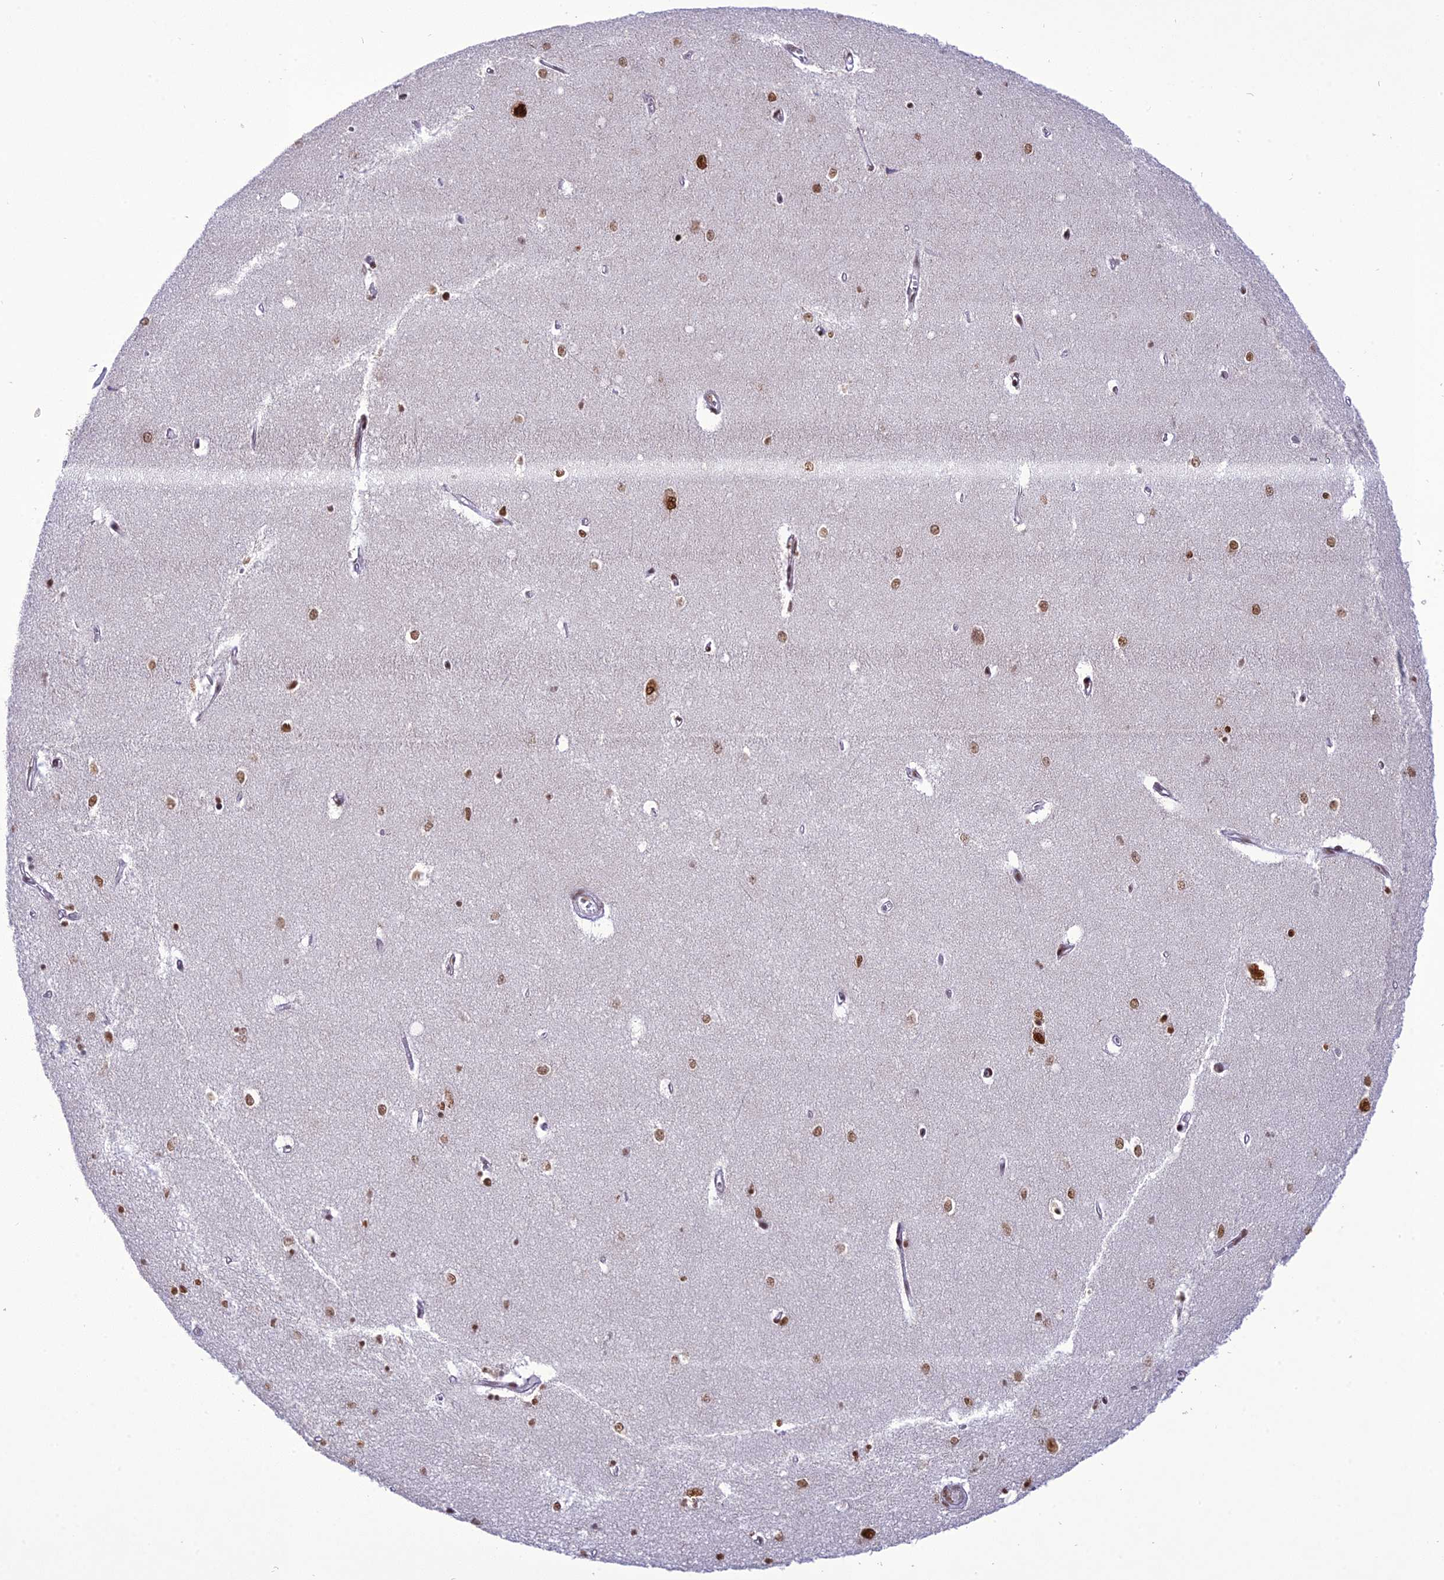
{"staining": {"intensity": "moderate", "quantity": "<25%", "location": "nuclear"}, "tissue": "hippocampus", "cell_type": "Glial cells", "image_type": "normal", "snomed": [{"axis": "morphology", "description": "Normal tissue, NOS"}, {"axis": "topography", "description": "Hippocampus"}], "caption": "An IHC image of benign tissue is shown. Protein staining in brown labels moderate nuclear positivity in hippocampus within glial cells. The staining is performed using DAB (3,3'-diaminobenzidine) brown chromogen to label protein expression. The nuclei are counter-stained blue using hematoxylin.", "gene": "DDX1", "patient": {"sex": "female", "age": 64}}